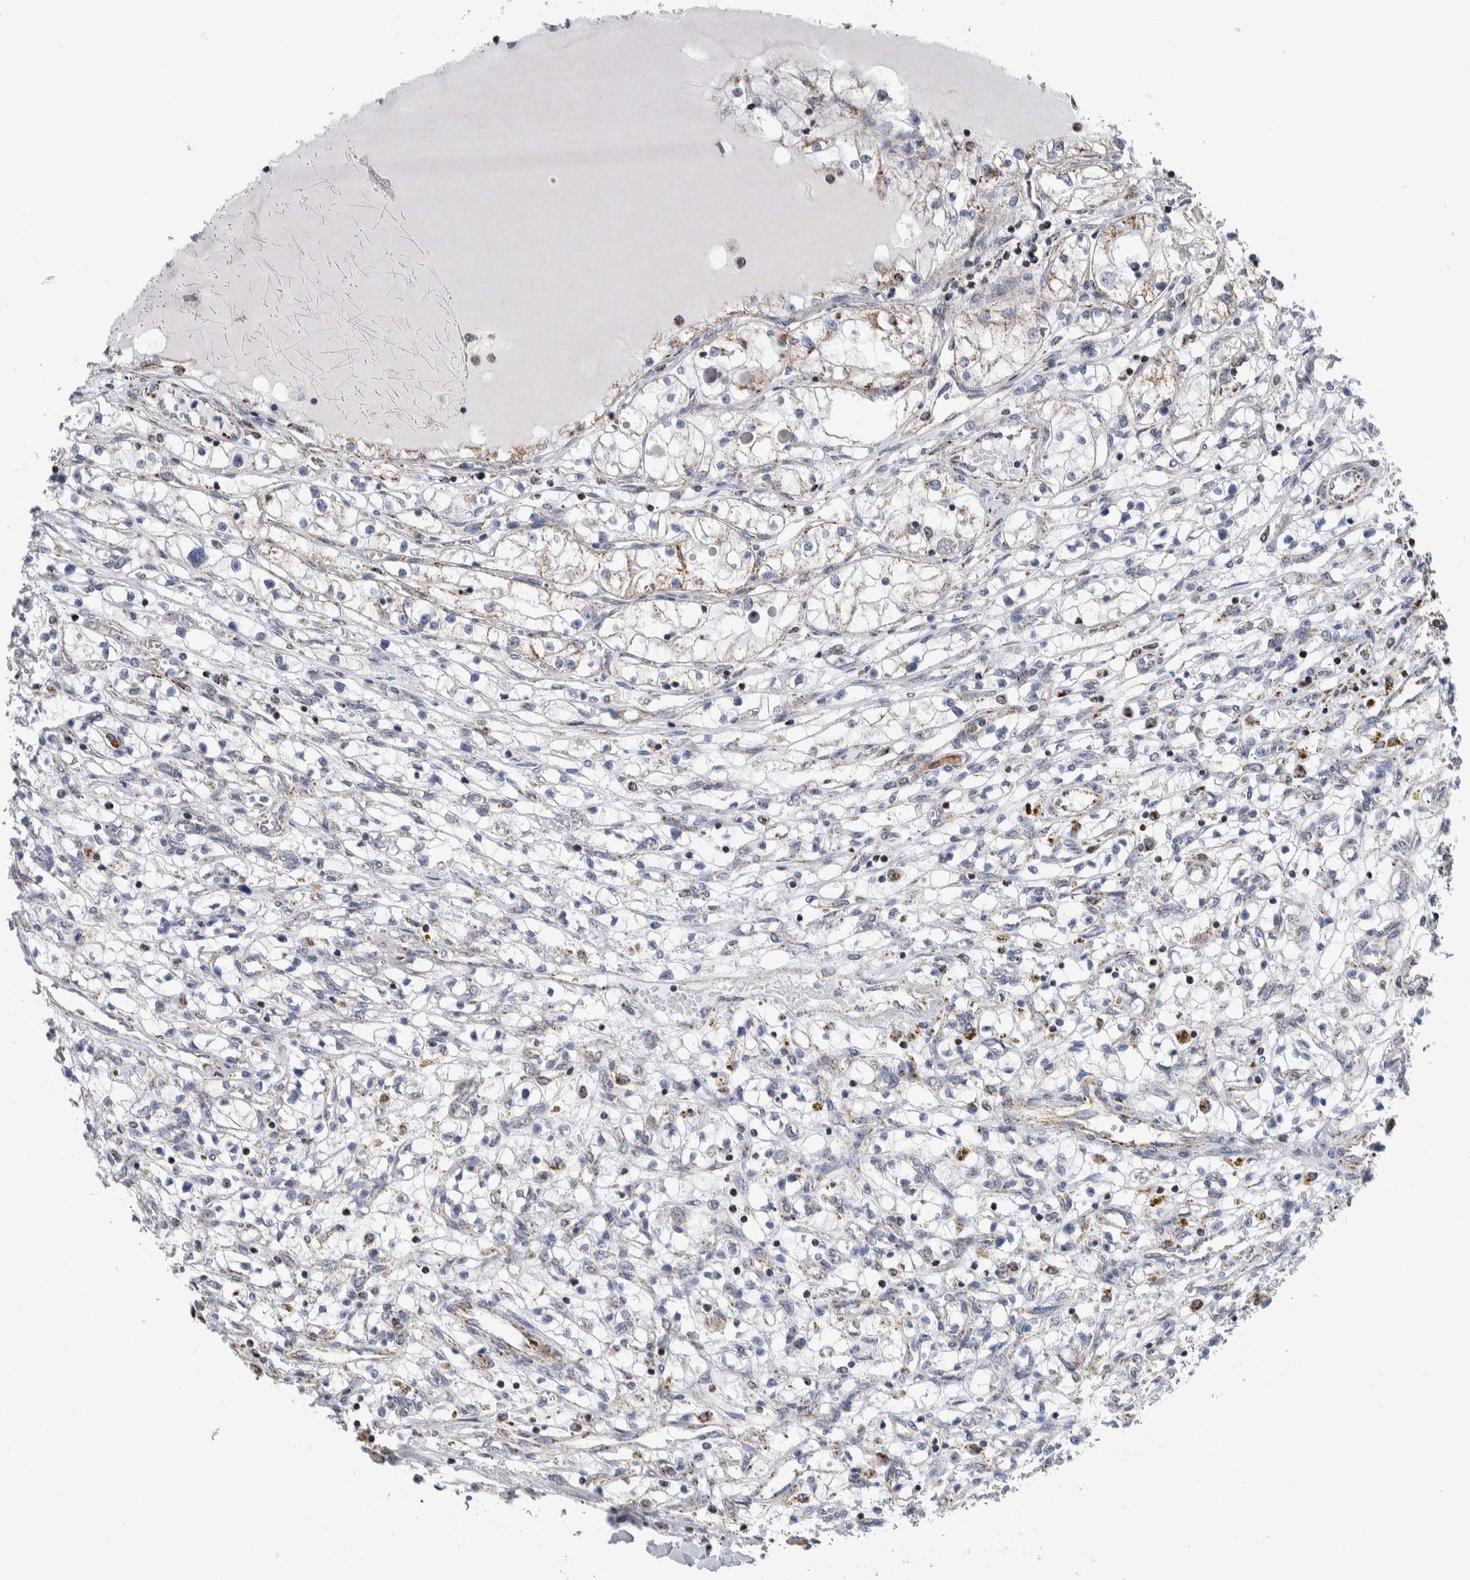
{"staining": {"intensity": "weak", "quantity": "<25%", "location": "cytoplasmic/membranous"}, "tissue": "renal cancer", "cell_type": "Tumor cells", "image_type": "cancer", "snomed": [{"axis": "morphology", "description": "Adenocarcinoma, NOS"}, {"axis": "topography", "description": "Kidney"}], "caption": "This is a photomicrograph of IHC staining of renal adenocarcinoma, which shows no staining in tumor cells.", "gene": "ETFA", "patient": {"sex": "male", "age": 68}}